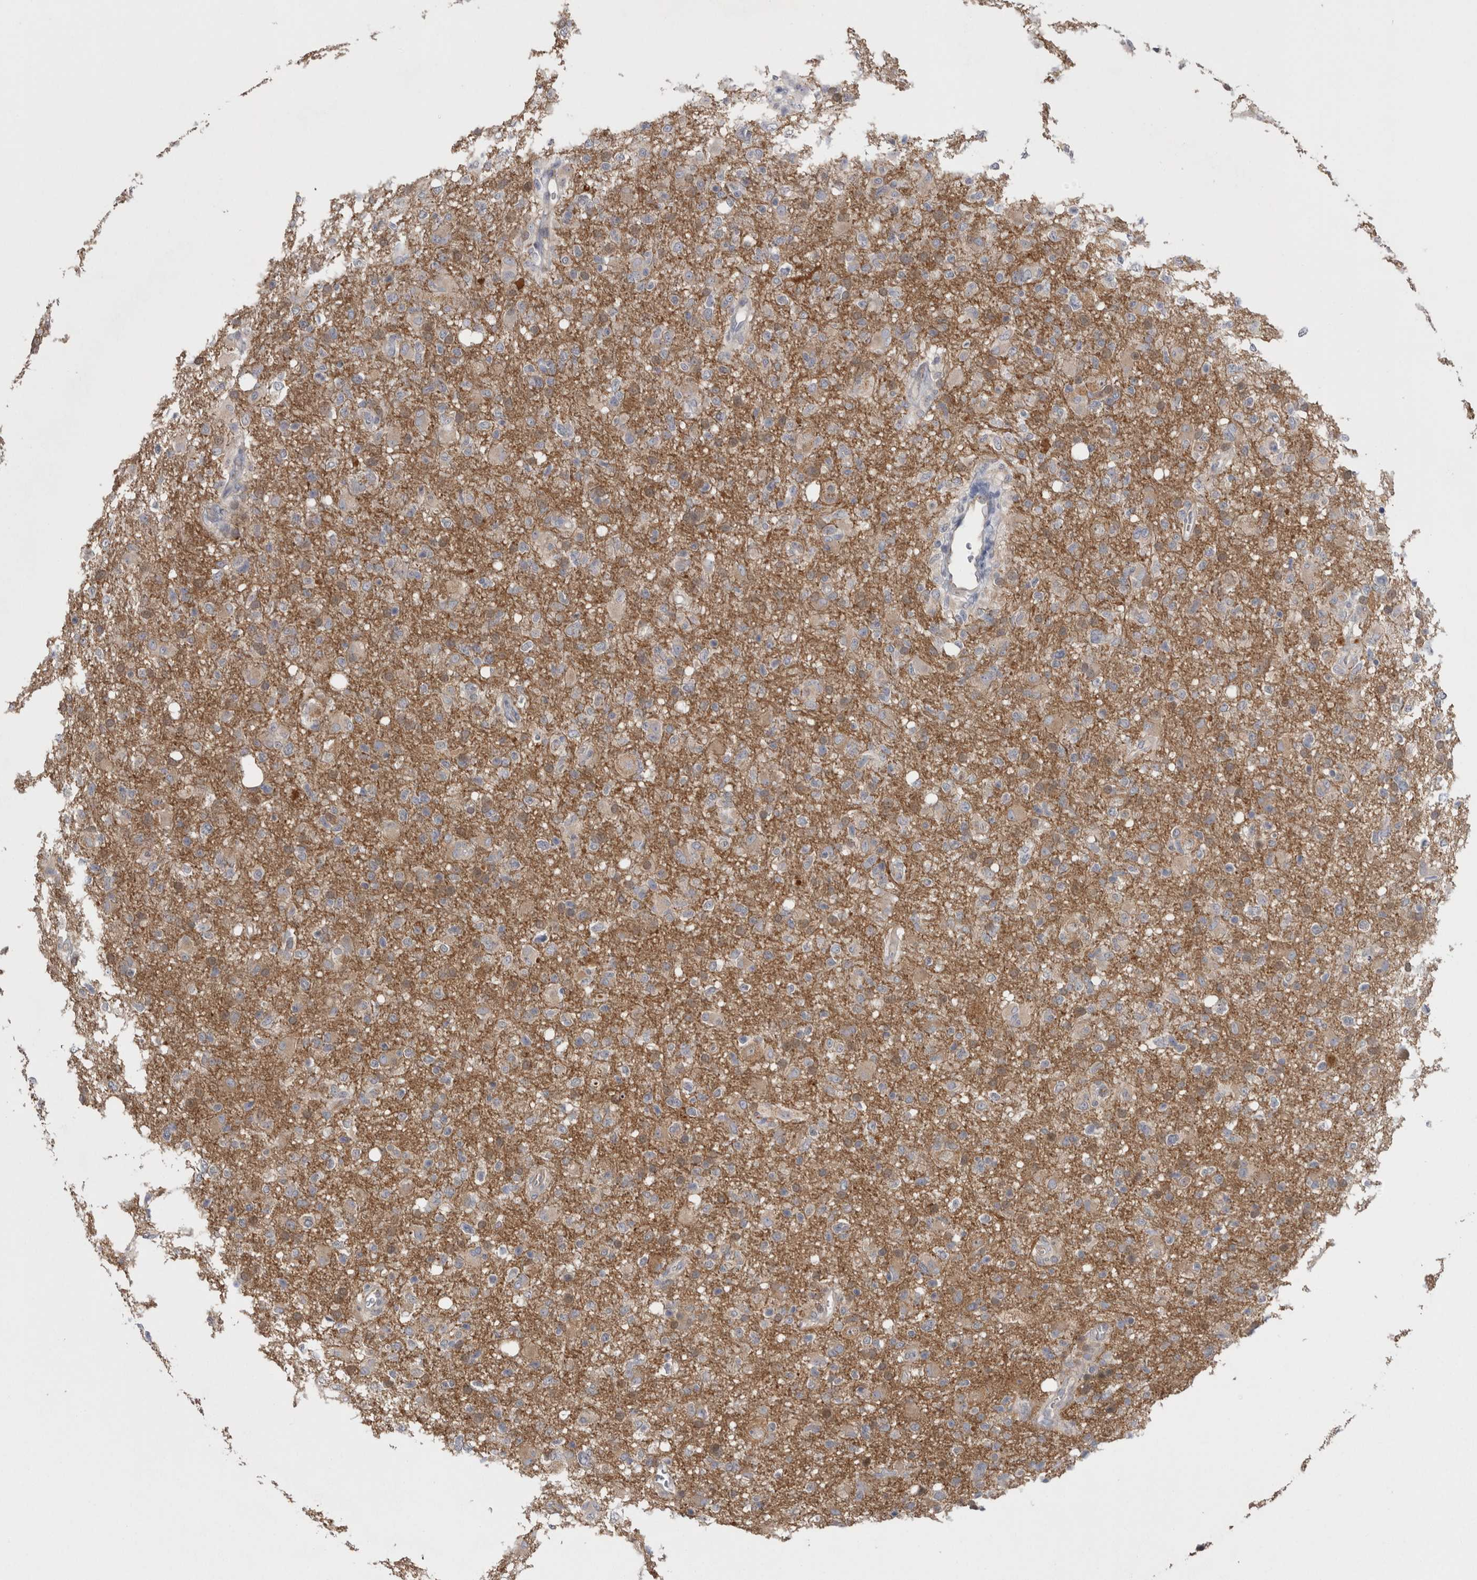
{"staining": {"intensity": "negative", "quantity": "none", "location": "none"}, "tissue": "glioma", "cell_type": "Tumor cells", "image_type": "cancer", "snomed": [{"axis": "morphology", "description": "Glioma, malignant, High grade"}, {"axis": "topography", "description": "Brain"}], "caption": "DAB immunohistochemical staining of human malignant glioma (high-grade) reveals no significant staining in tumor cells.", "gene": "ACOT7", "patient": {"sex": "female", "age": 57}}